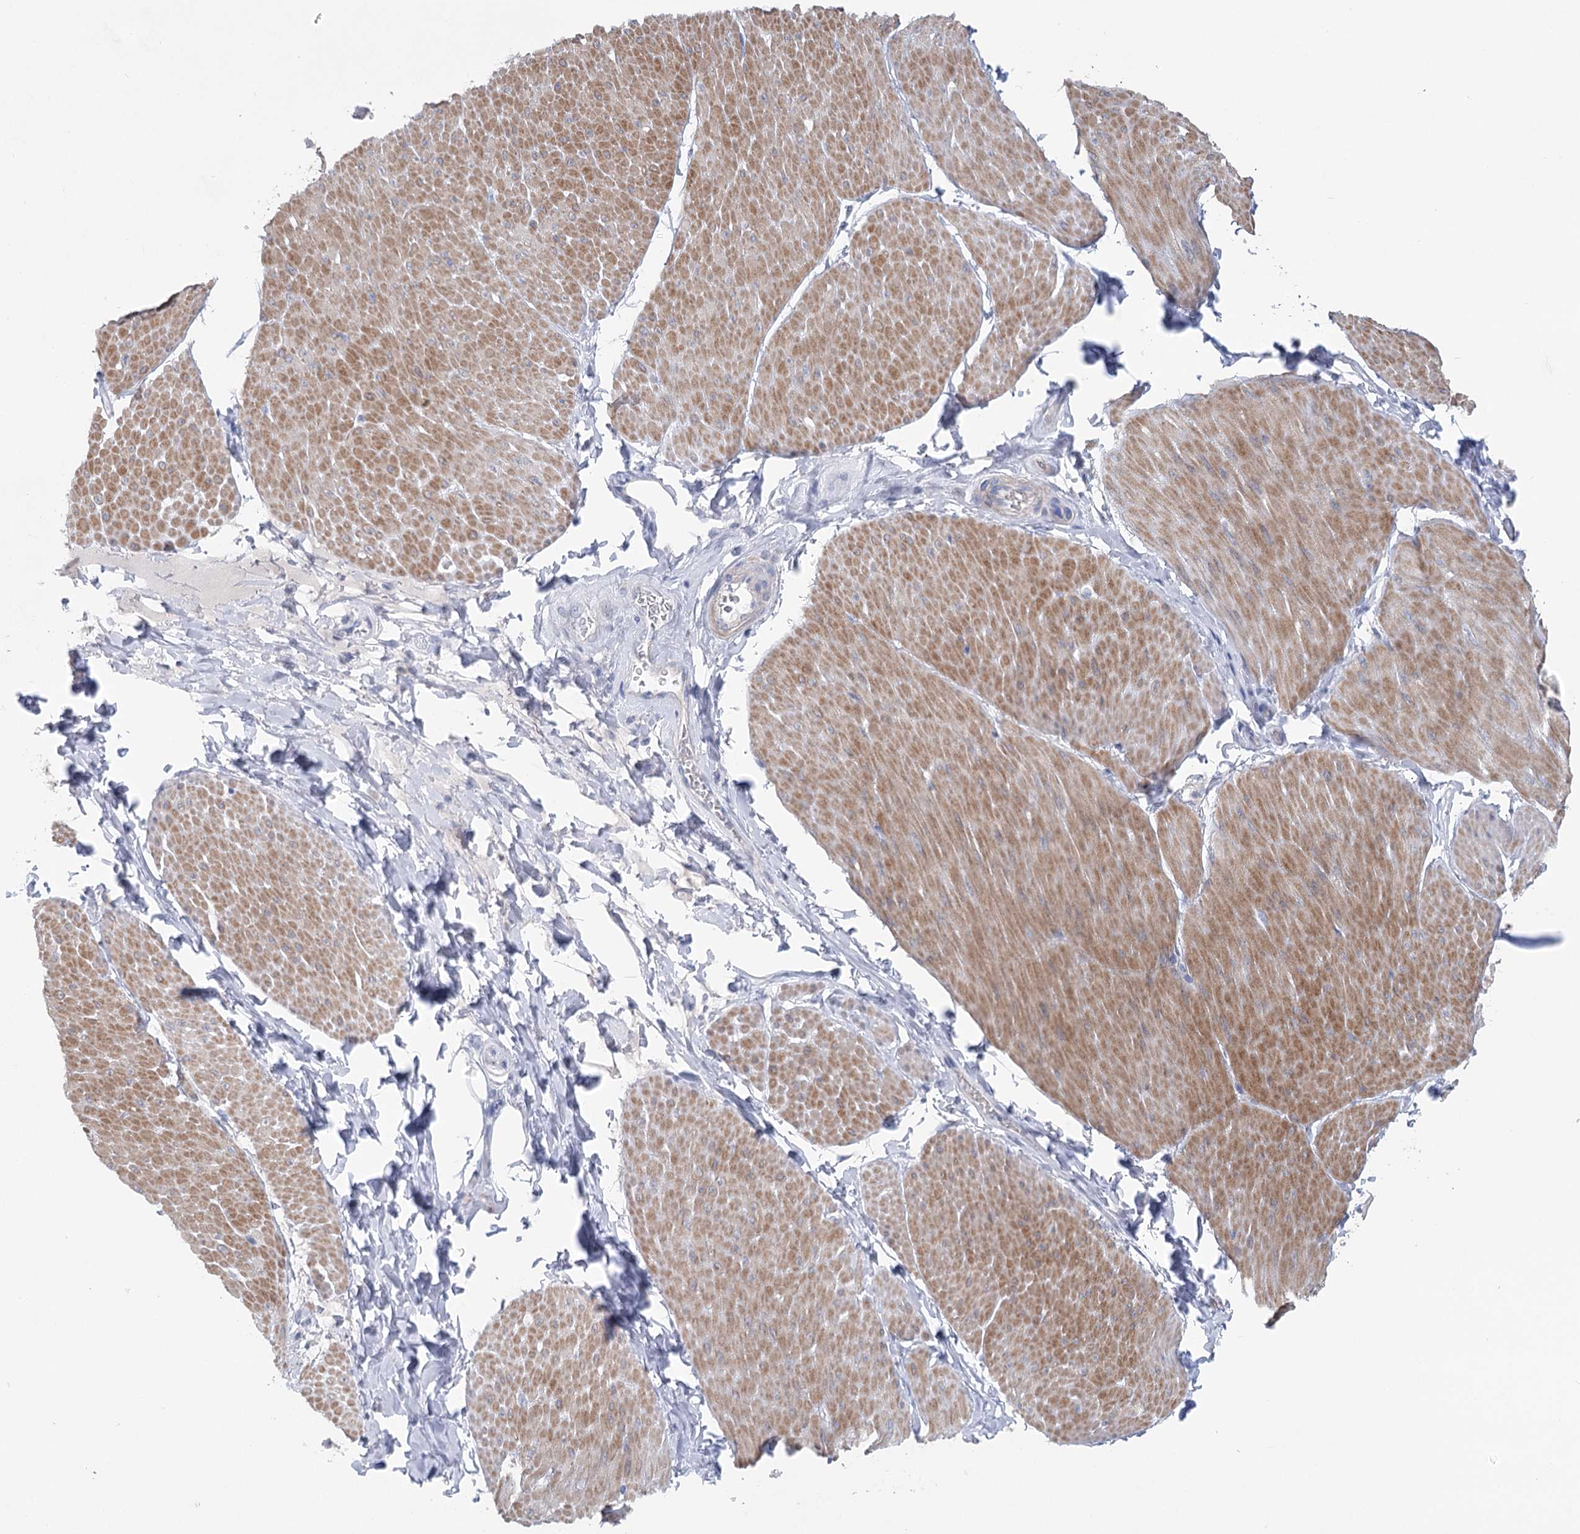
{"staining": {"intensity": "moderate", "quantity": "25%-75%", "location": "cytoplasmic/membranous"}, "tissue": "smooth muscle", "cell_type": "Smooth muscle cells", "image_type": "normal", "snomed": [{"axis": "morphology", "description": "Urothelial carcinoma, High grade"}, {"axis": "topography", "description": "Urinary bladder"}], "caption": "Immunohistochemistry histopathology image of benign smooth muscle stained for a protein (brown), which reveals medium levels of moderate cytoplasmic/membranous positivity in about 25%-75% of smooth muscle cells.", "gene": "WDR74", "patient": {"sex": "male", "age": 46}}